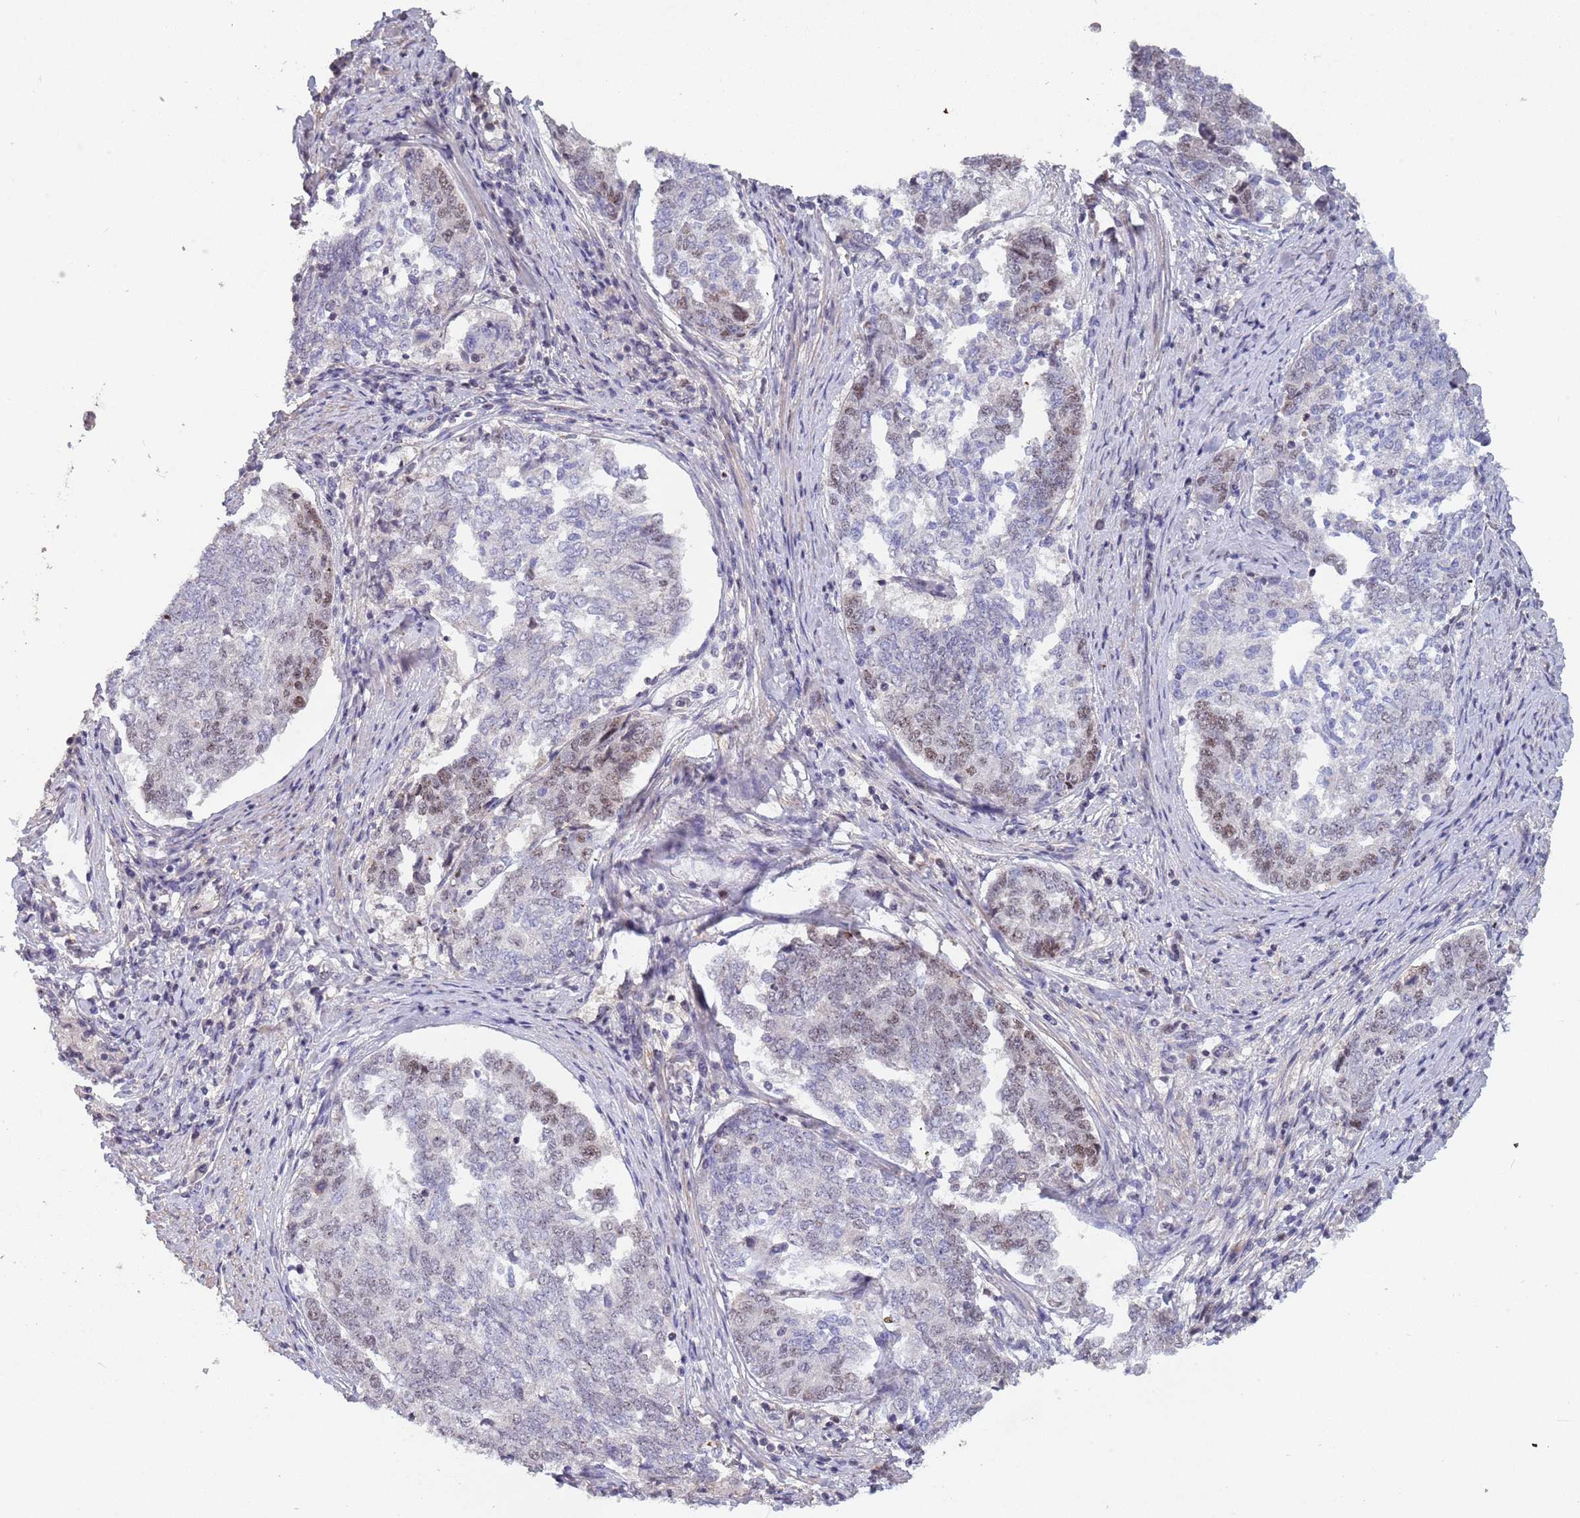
{"staining": {"intensity": "moderate", "quantity": "25%-75%", "location": "nuclear"}, "tissue": "endometrial cancer", "cell_type": "Tumor cells", "image_type": "cancer", "snomed": [{"axis": "morphology", "description": "Adenocarcinoma, NOS"}, {"axis": "topography", "description": "Endometrium"}], "caption": "An image of human endometrial cancer (adenocarcinoma) stained for a protein shows moderate nuclear brown staining in tumor cells. The staining was performed using DAB (3,3'-diaminobenzidine), with brown indicating positive protein expression. Nuclei are stained blue with hematoxylin.", "gene": "CIZ1", "patient": {"sex": "female", "age": 80}}